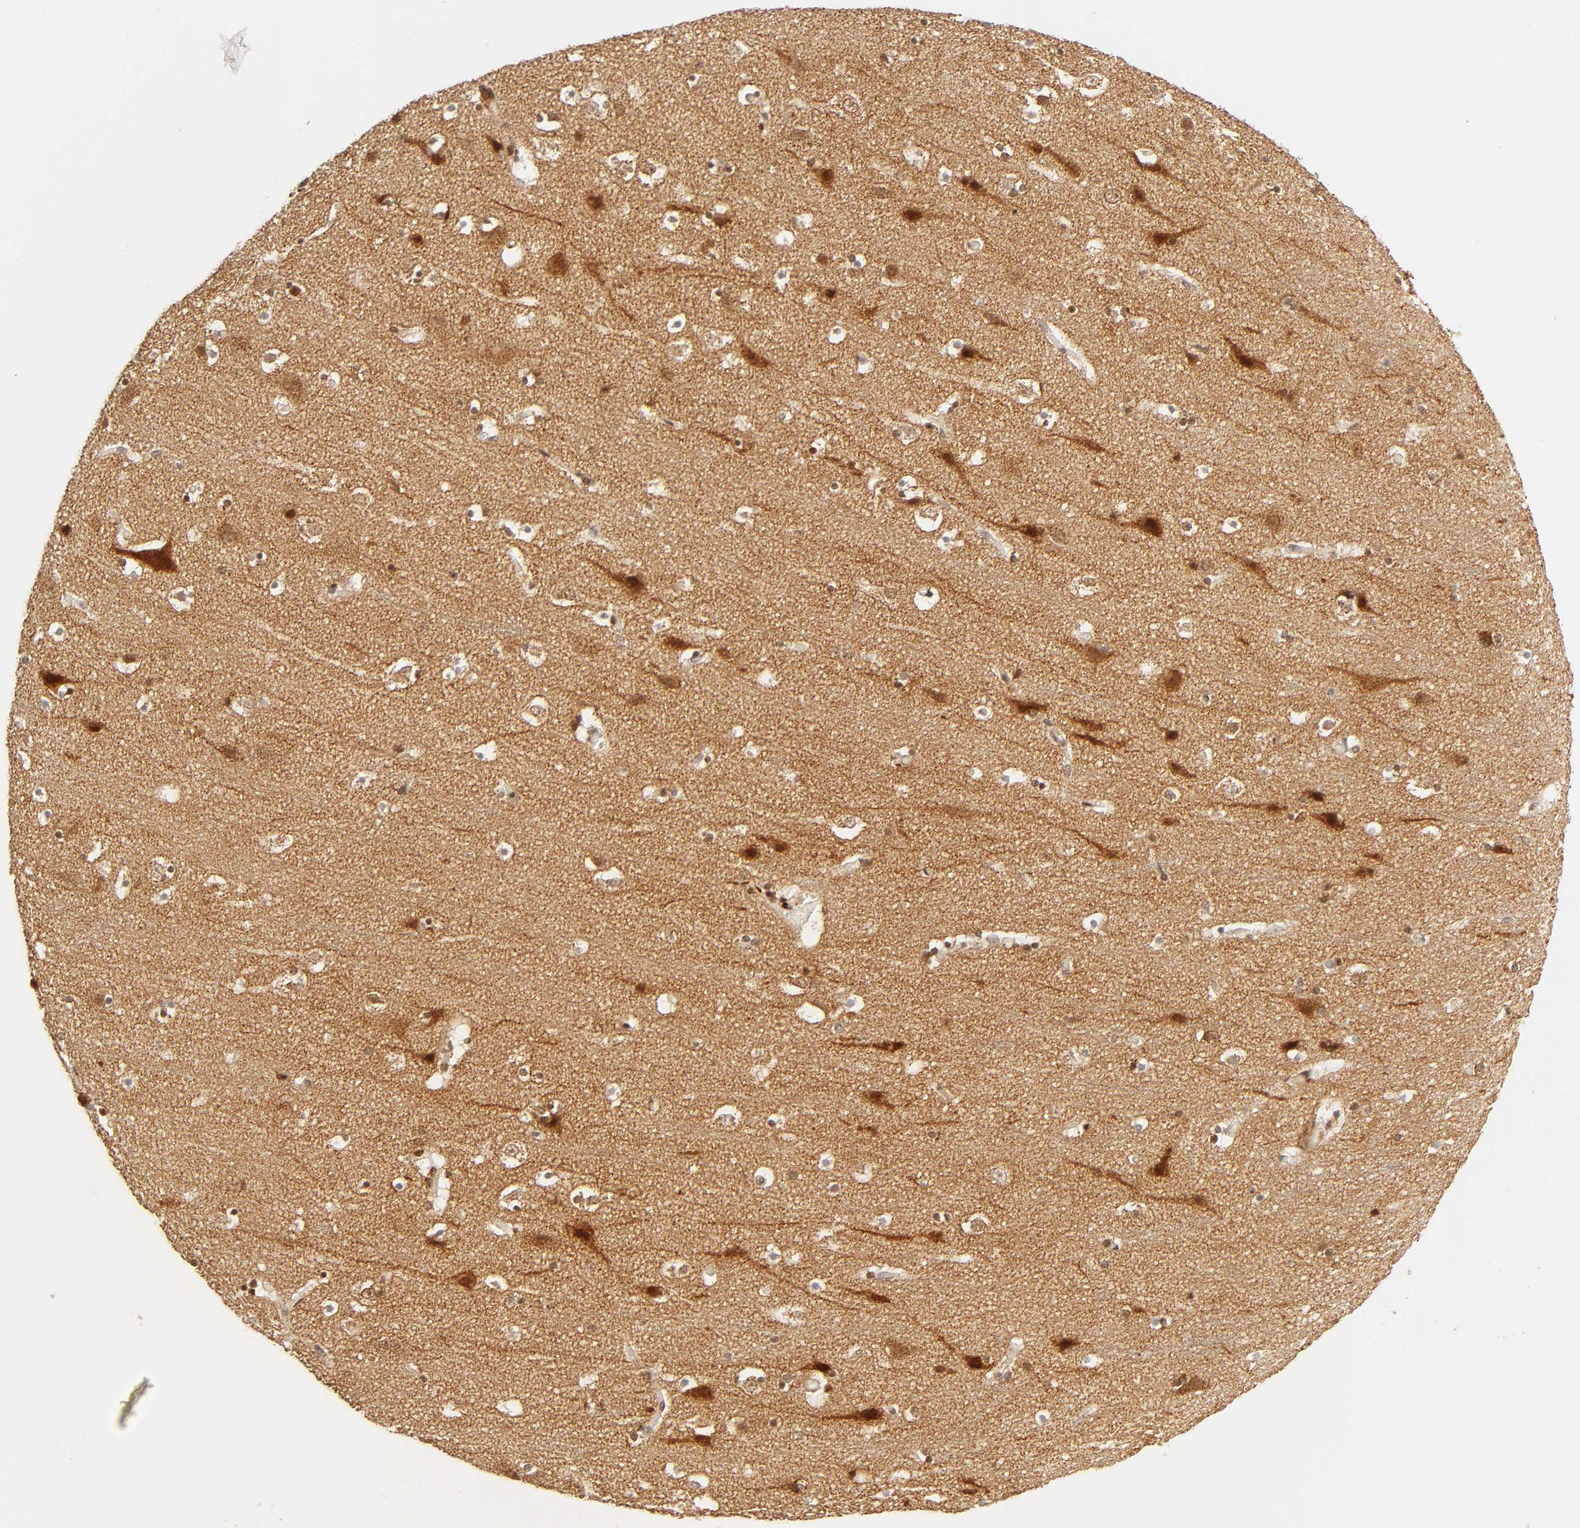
{"staining": {"intensity": "negative", "quantity": "none", "location": "none"}, "tissue": "cerebral cortex", "cell_type": "Endothelial cells", "image_type": "normal", "snomed": [{"axis": "morphology", "description": "Normal tissue, NOS"}, {"axis": "topography", "description": "Cerebral cortex"}], "caption": "IHC photomicrograph of benign cerebral cortex stained for a protein (brown), which shows no staining in endothelial cells.", "gene": "TAF10", "patient": {"sex": "male", "age": 45}}